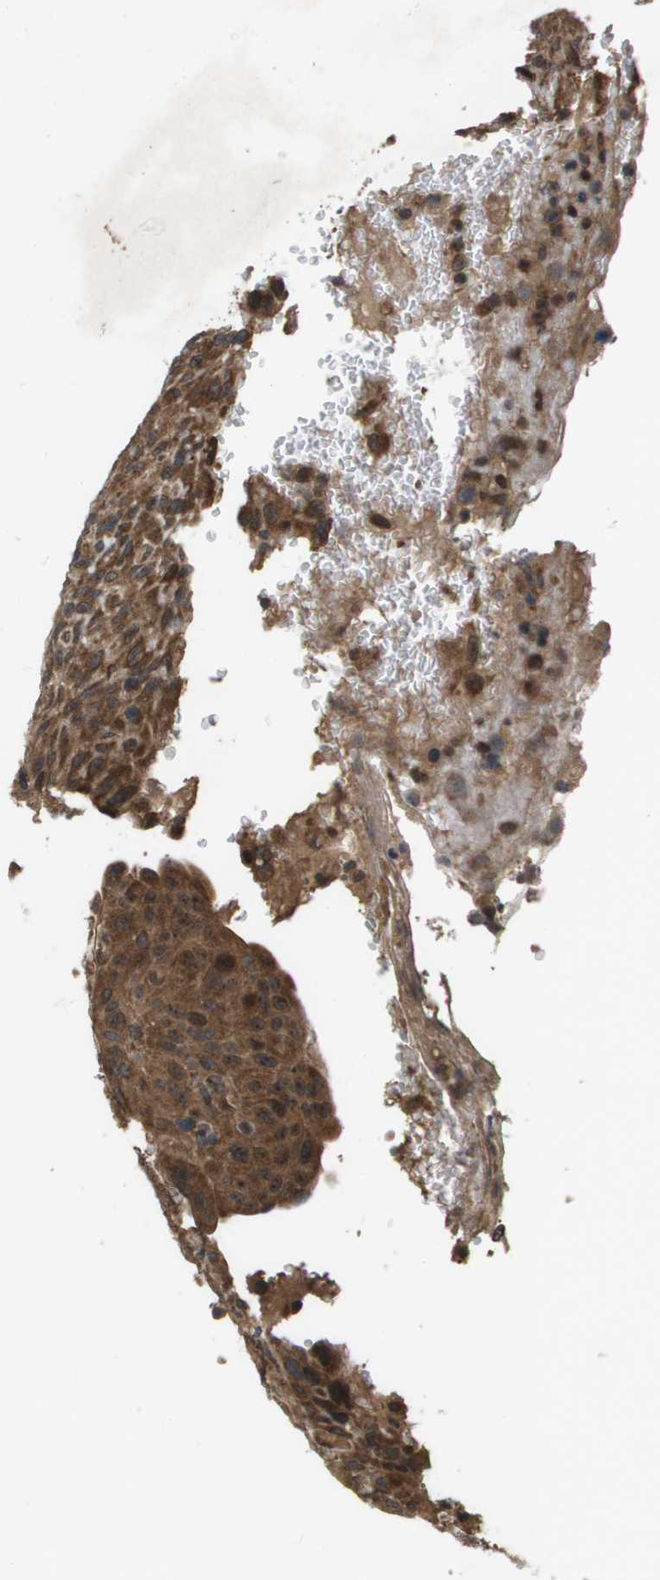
{"staining": {"intensity": "moderate", "quantity": ">75%", "location": "cytoplasmic/membranous,nuclear"}, "tissue": "urothelial cancer", "cell_type": "Tumor cells", "image_type": "cancer", "snomed": [{"axis": "morphology", "description": "Urothelial carcinoma, High grade"}, {"axis": "topography", "description": "Urinary bladder"}], "caption": "The photomicrograph exhibits a brown stain indicating the presence of a protein in the cytoplasmic/membranous and nuclear of tumor cells in urothelial carcinoma (high-grade). The protein is stained brown, and the nuclei are stained in blue (DAB IHC with brightfield microscopy, high magnification).", "gene": "SPTLC1", "patient": {"sex": "male", "age": 66}}